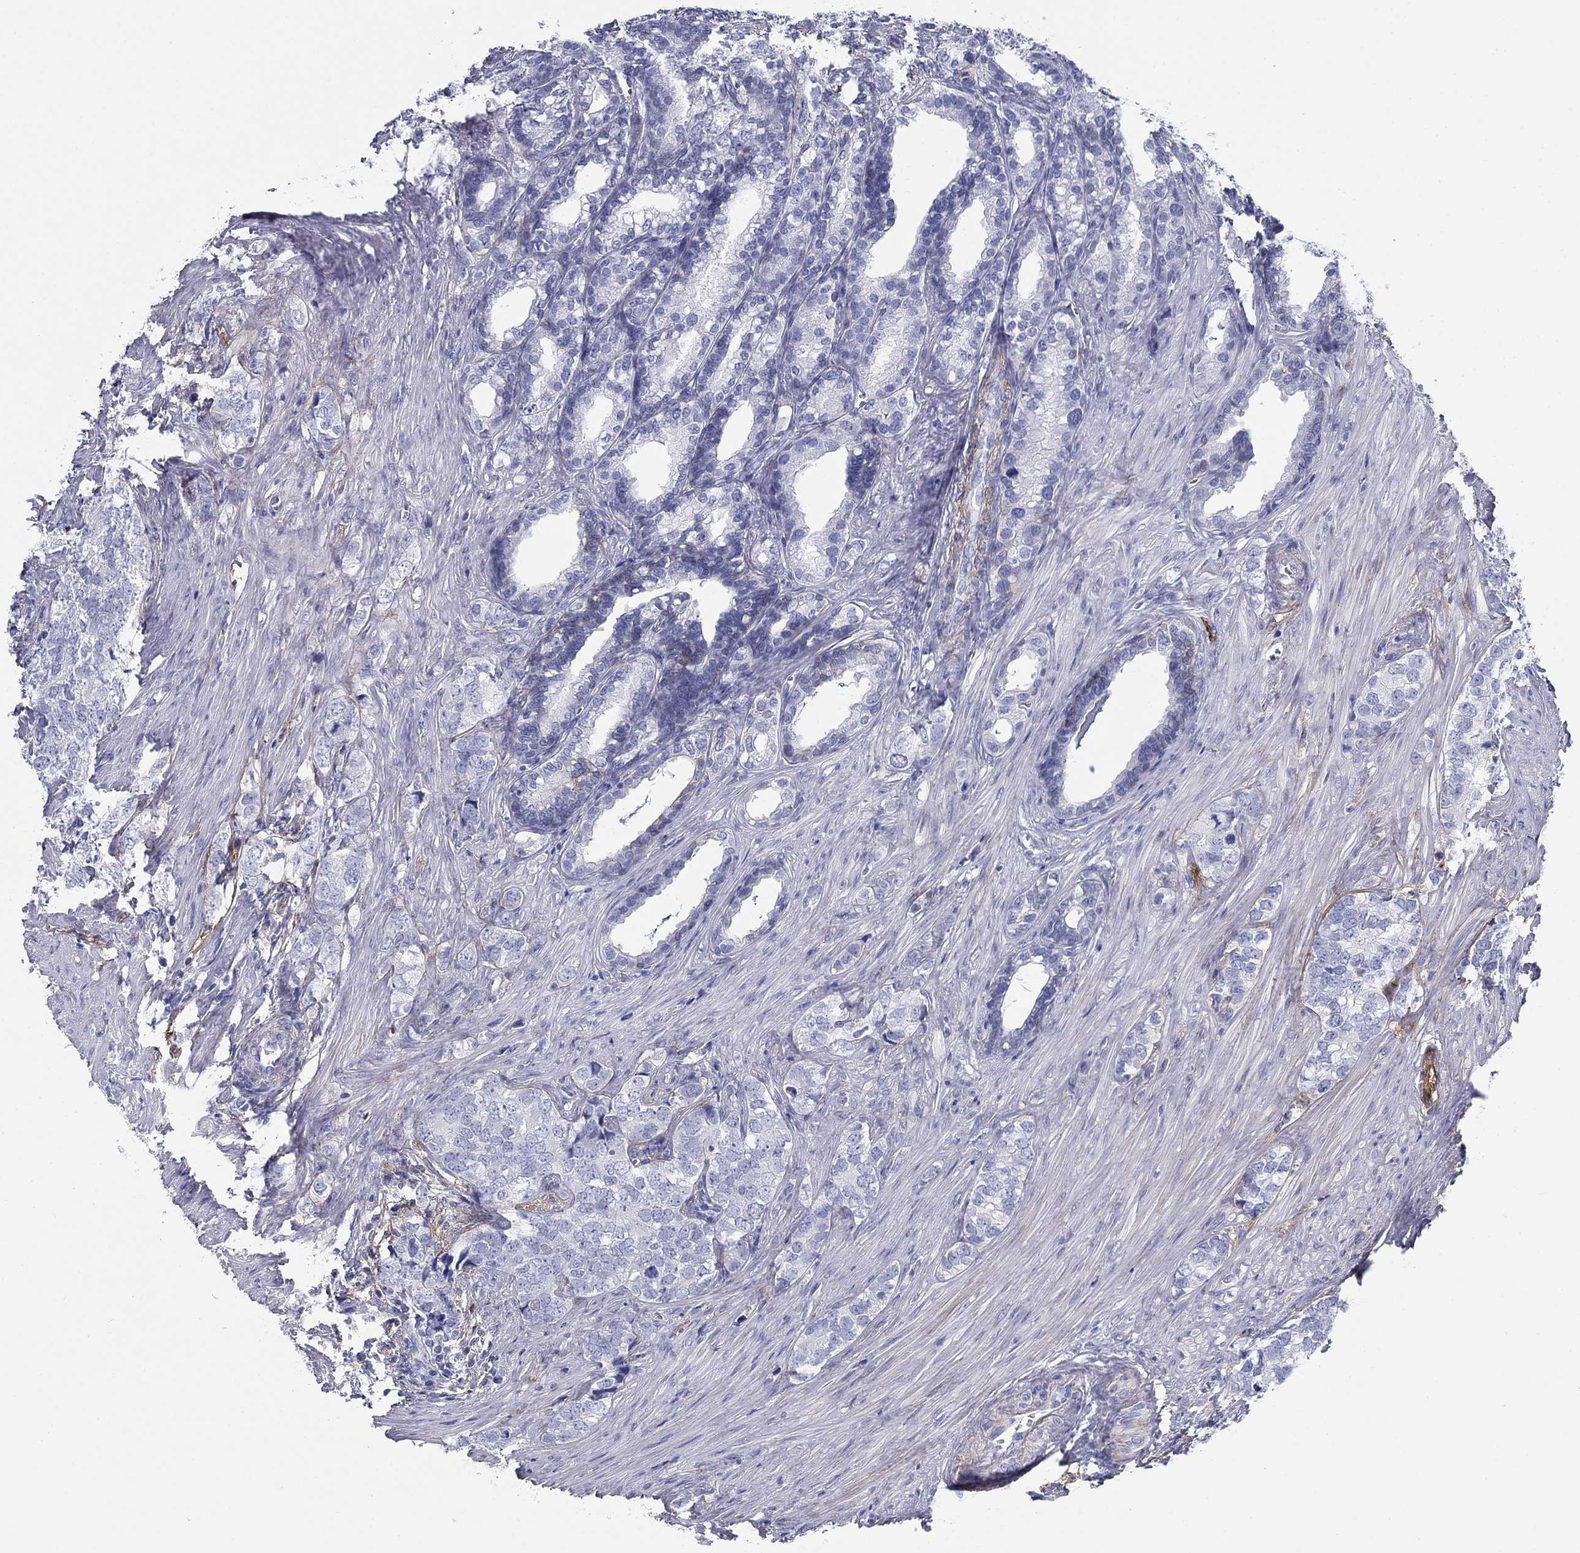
{"staining": {"intensity": "negative", "quantity": "none", "location": "none"}, "tissue": "prostate cancer", "cell_type": "Tumor cells", "image_type": "cancer", "snomed": [{"axis": "morphology", "description": "Adenocarcinoma, NOS"}, {"axis": "topography", "description": "Prostate and seminal vesicle, NOS"}], "caption": "Tumor cells are negative for brown protein staining in prostate cancer.", "gene": "GPC1", "patient": {"sex": "male", "age": 63}}